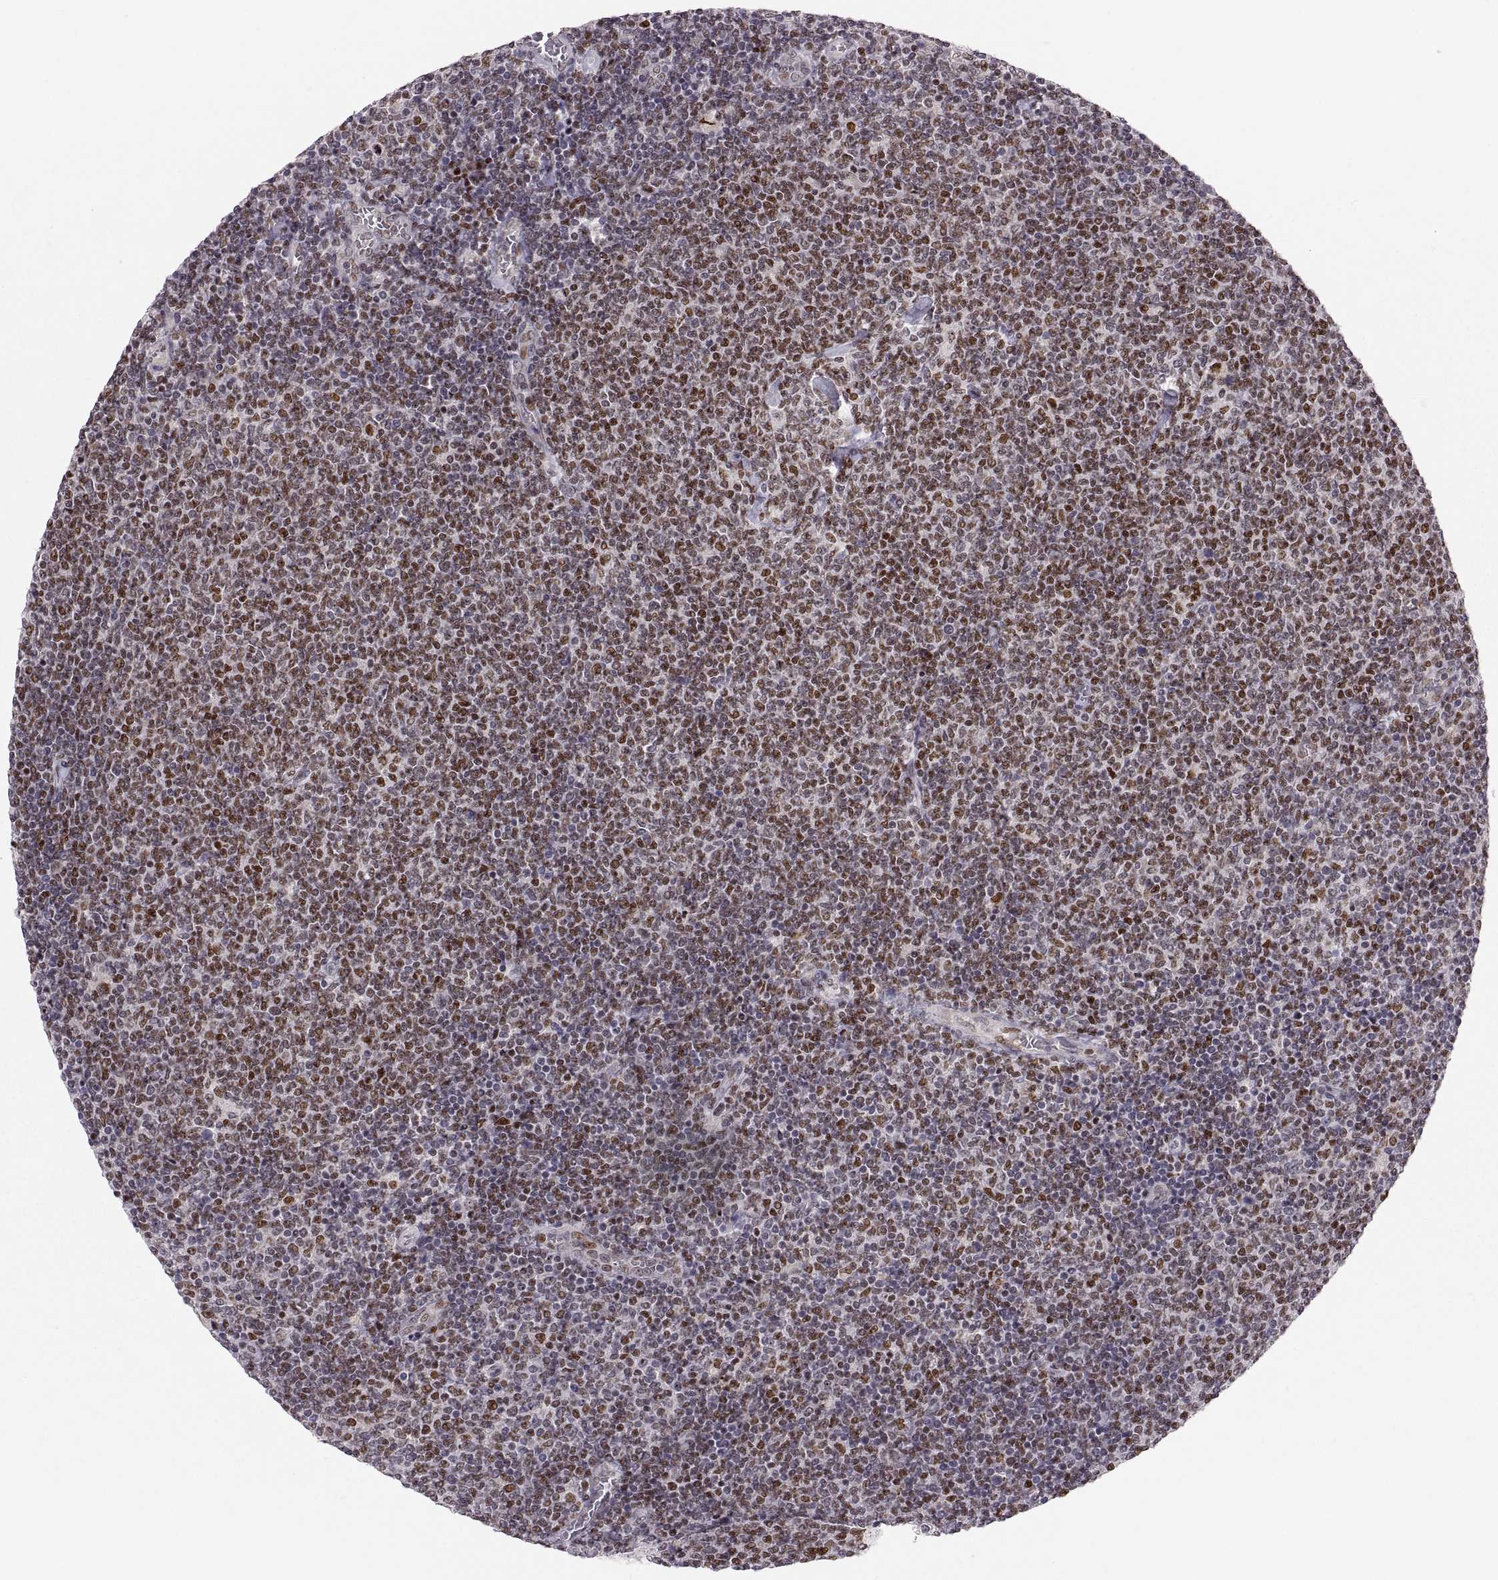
{"staining": {"intensity": "strong", "quantity": "25%-75%", "location": "nuclear"}, "tissue": "lymphoma", "cell_type": "Tumor cells", "image_type": "cancer", "snomed": [{"axis": "morphology", "description": "Malignant lymphoma, non-Hodgkin's type, Low grade"}, {"axis": "topography", "description": "Lymph node"}], "caption": "A micrograph of human malignant lymphoma, non-Hodgkin's type (low-grade) stained for a protein exhibits strong nuclear brown staining in tumor cells. The staining is performed using DAB brown chromogen to label protein expression. The nuclei are counter-stained blue using hematoxylin.", "gene": "SNAI1", "patient": {"sex": "male", "age": 52}}